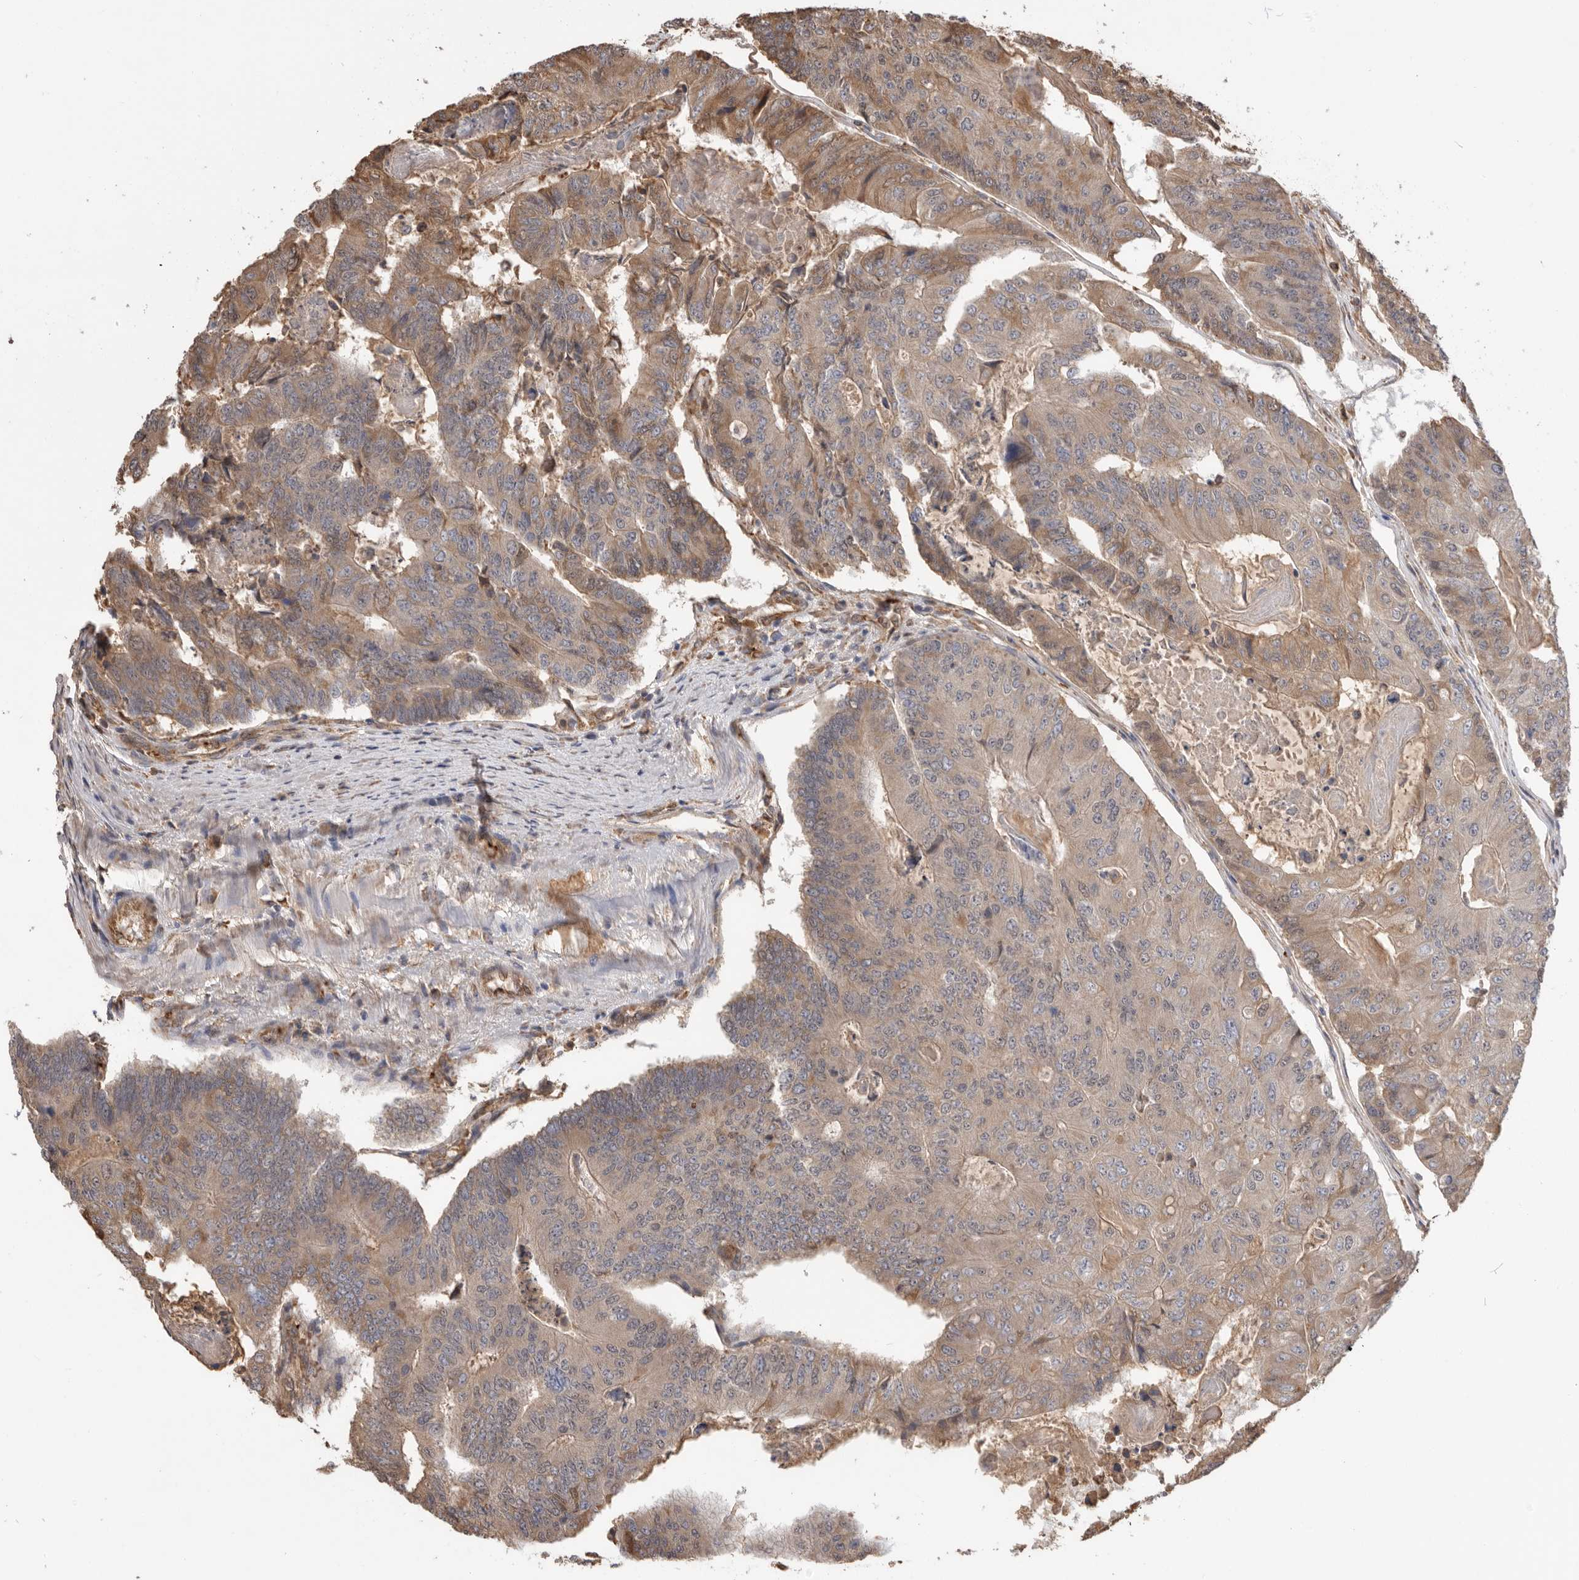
{"staining": {"intensity": "weak", "quantity": ">75%", "location": "cytoplasmic/membranous"}, "tissue": "colorectal cancer", "cell_type": "Tumor cells", "image_type": "cancer", "snomed": [{"axis": "morphology", "description": "Adenocarcinoma, NOS"}, {"axis": "topography", "description": "Colon"}], "caption": "Brown immunohistochemical staining in colorectal adenocarcinoma exhibits weak cytoplasmic/membranous expression in about >75% of tumor cells.", "gene": "CDC42BPB", "patient": {"sex": "female", "age": 67}}